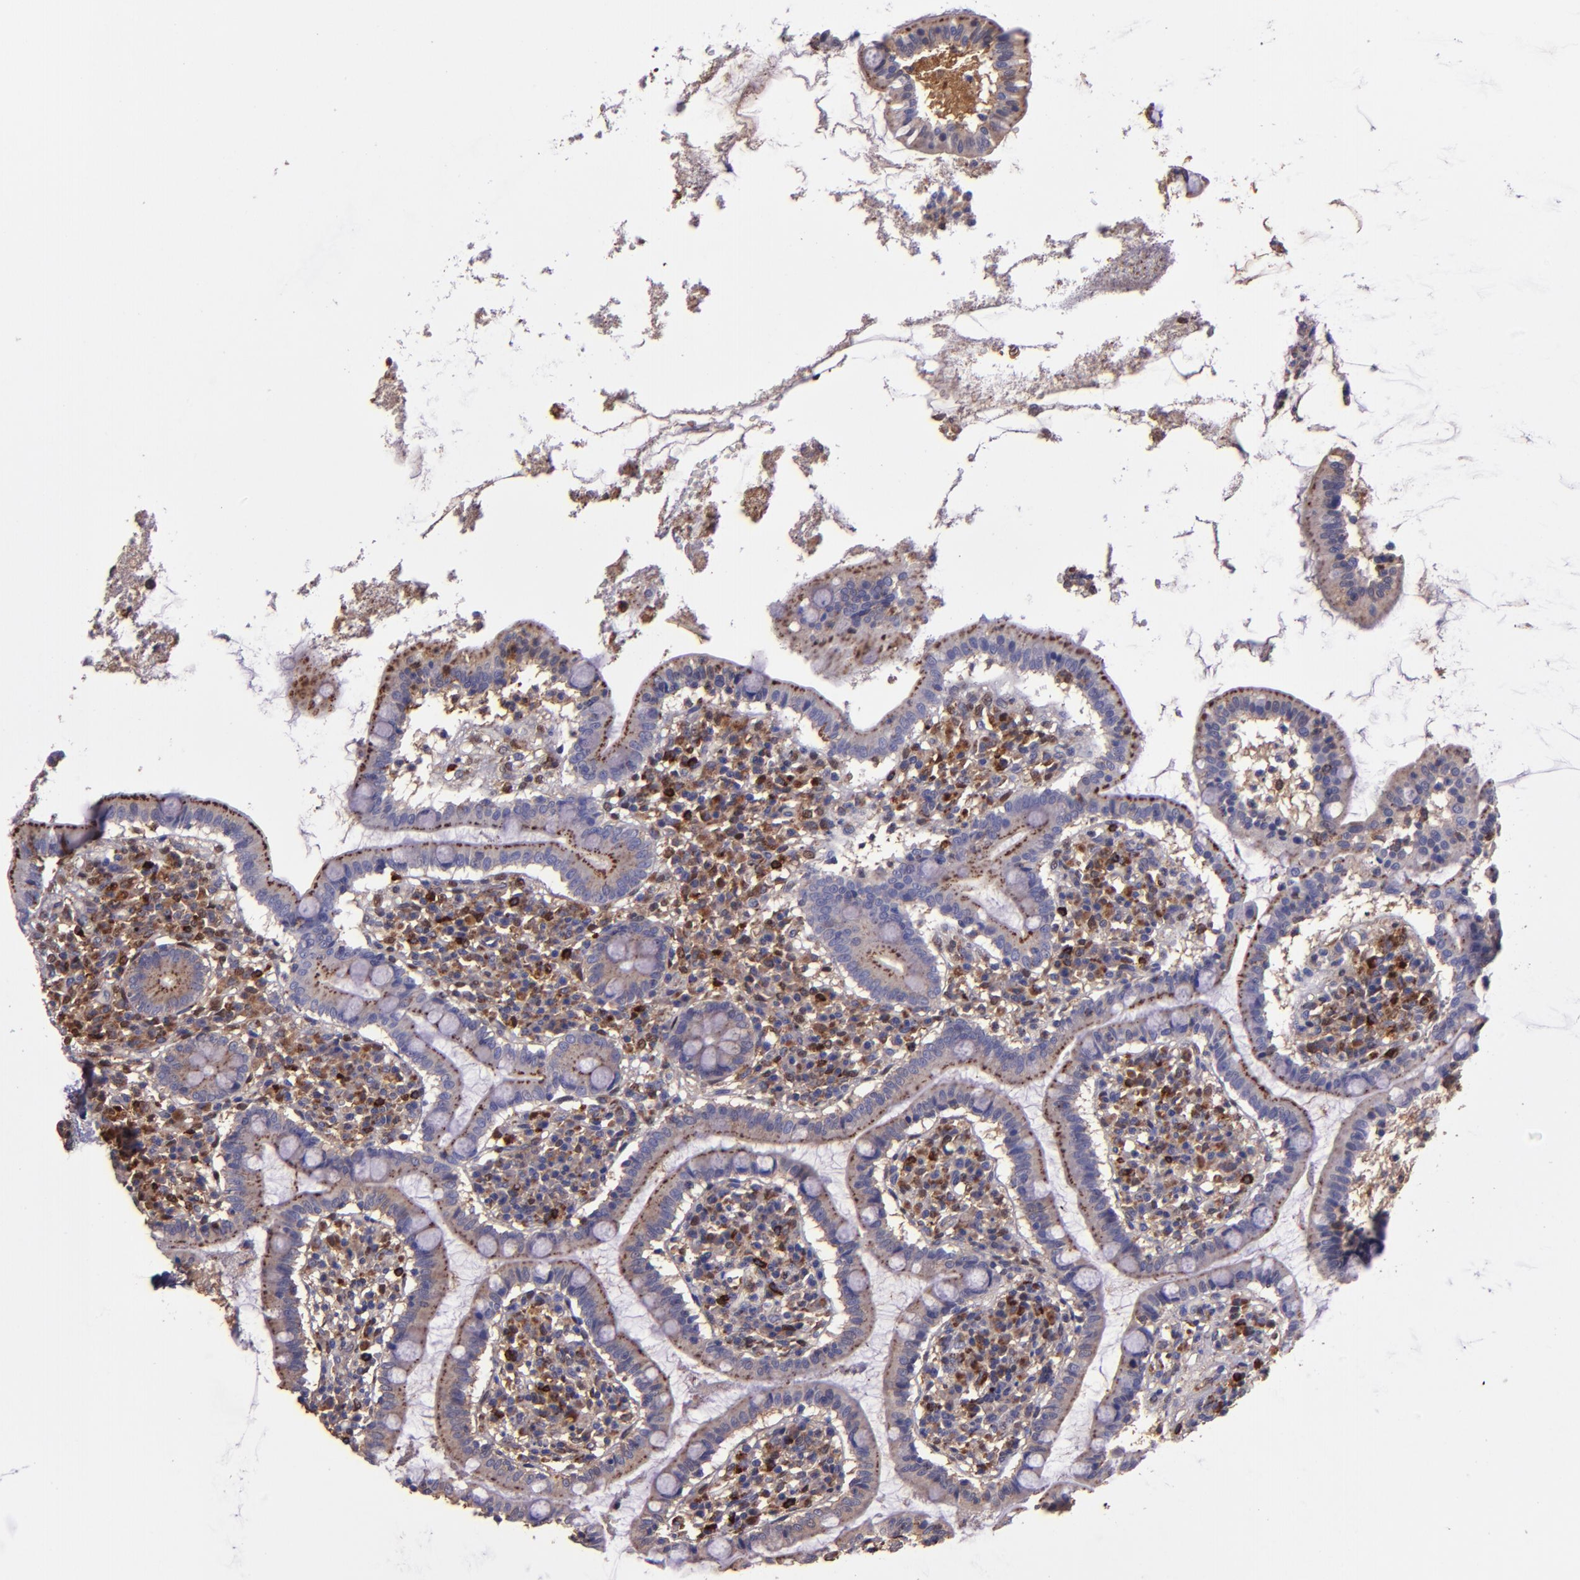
{"staining": {"intensity": "moderate", "quantity": ">75%", "location": "cytoplasmic/membranous"}, "tissue": "small intestine", "cell_type": "Glandular cells", "image_type": "normal", "snomed": [{"axis": "morphology", "description": "Normal tissue, NOS"}, {"axis": "topography", "description": "Small intestine"}], "caption": "Immunohistochemistry image of normal small intestine: human small intestine stained using immunohistochemistry (IHC) shows medium levels of moderate protein expression localized specifically in the cytoplasmic/membranous of glandular cells, appearing as a cytoplasmic/membranous brown color.", "gene": "WASH6P", "patient": {"sex": "female", "age": 61}}